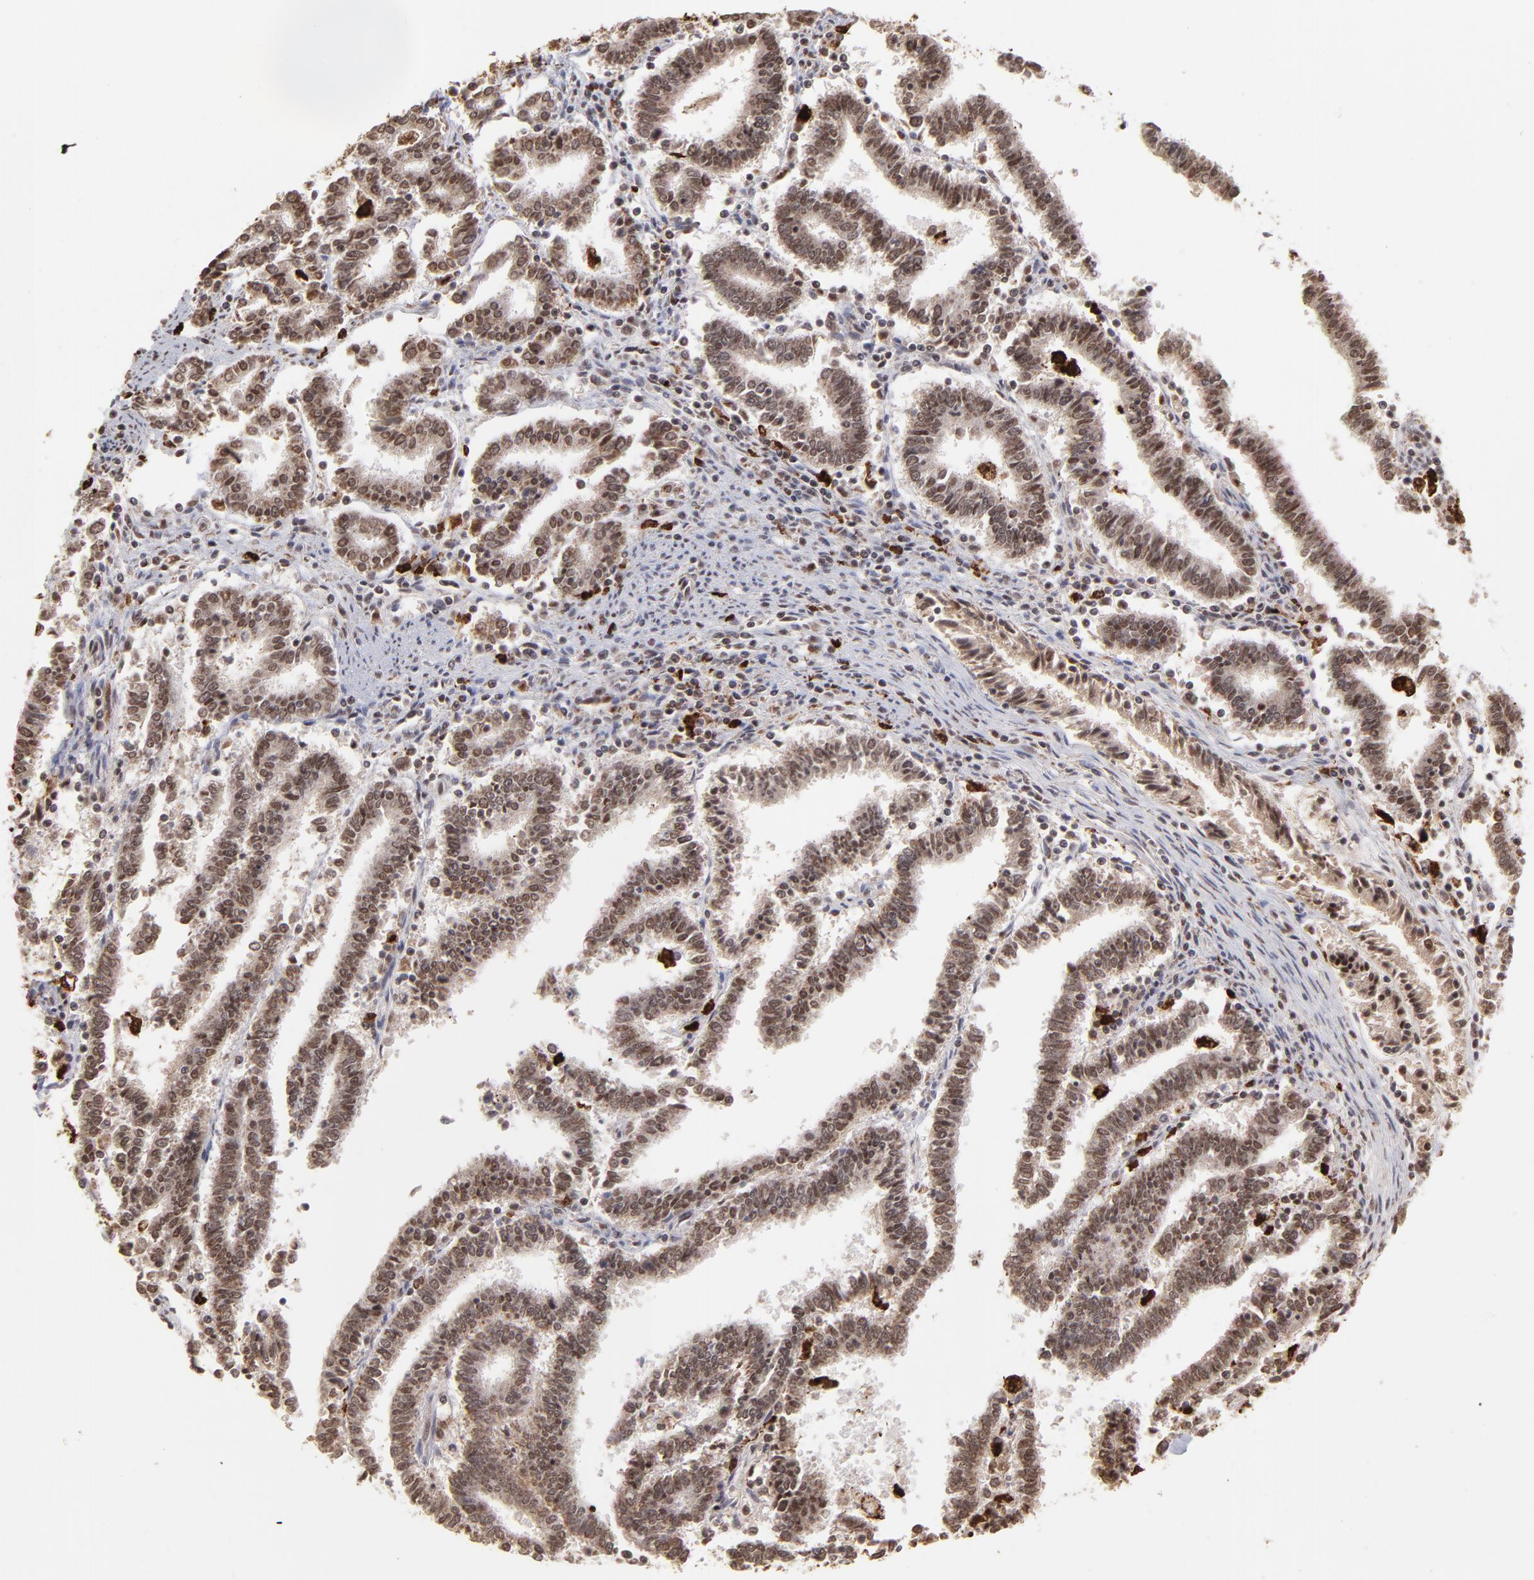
{"staining": {"intensity": "moderate", "quantity": ">75%", "location": "cytoplasmic/membranous,nuclear"}, "tissue": "endometrial cancer", "cell_type": "Tumor cells", "image_type": "cancer", "snomed": [{"axis": "morphology", "description": "Adenocarcinoma, NOS"}, {"axis": "topography", "description": "Uterus"}], "caption": "Endometrial cancer stained with DAB (3,3'-diaminobenzidine) immunohistochemistry demonstrates medium levels of moderate cytoplasmic/membranous and nuclear positivity in about >75% of tumor cells. The protein of interest is stained brown, and the nuclei are stained in blue (DAB (3,3'-diaminobenzidine) IHC with brightfield microscopy, high magnification).", "gene": "ZFX", "patient": {"sex": "female", "age": 83}}